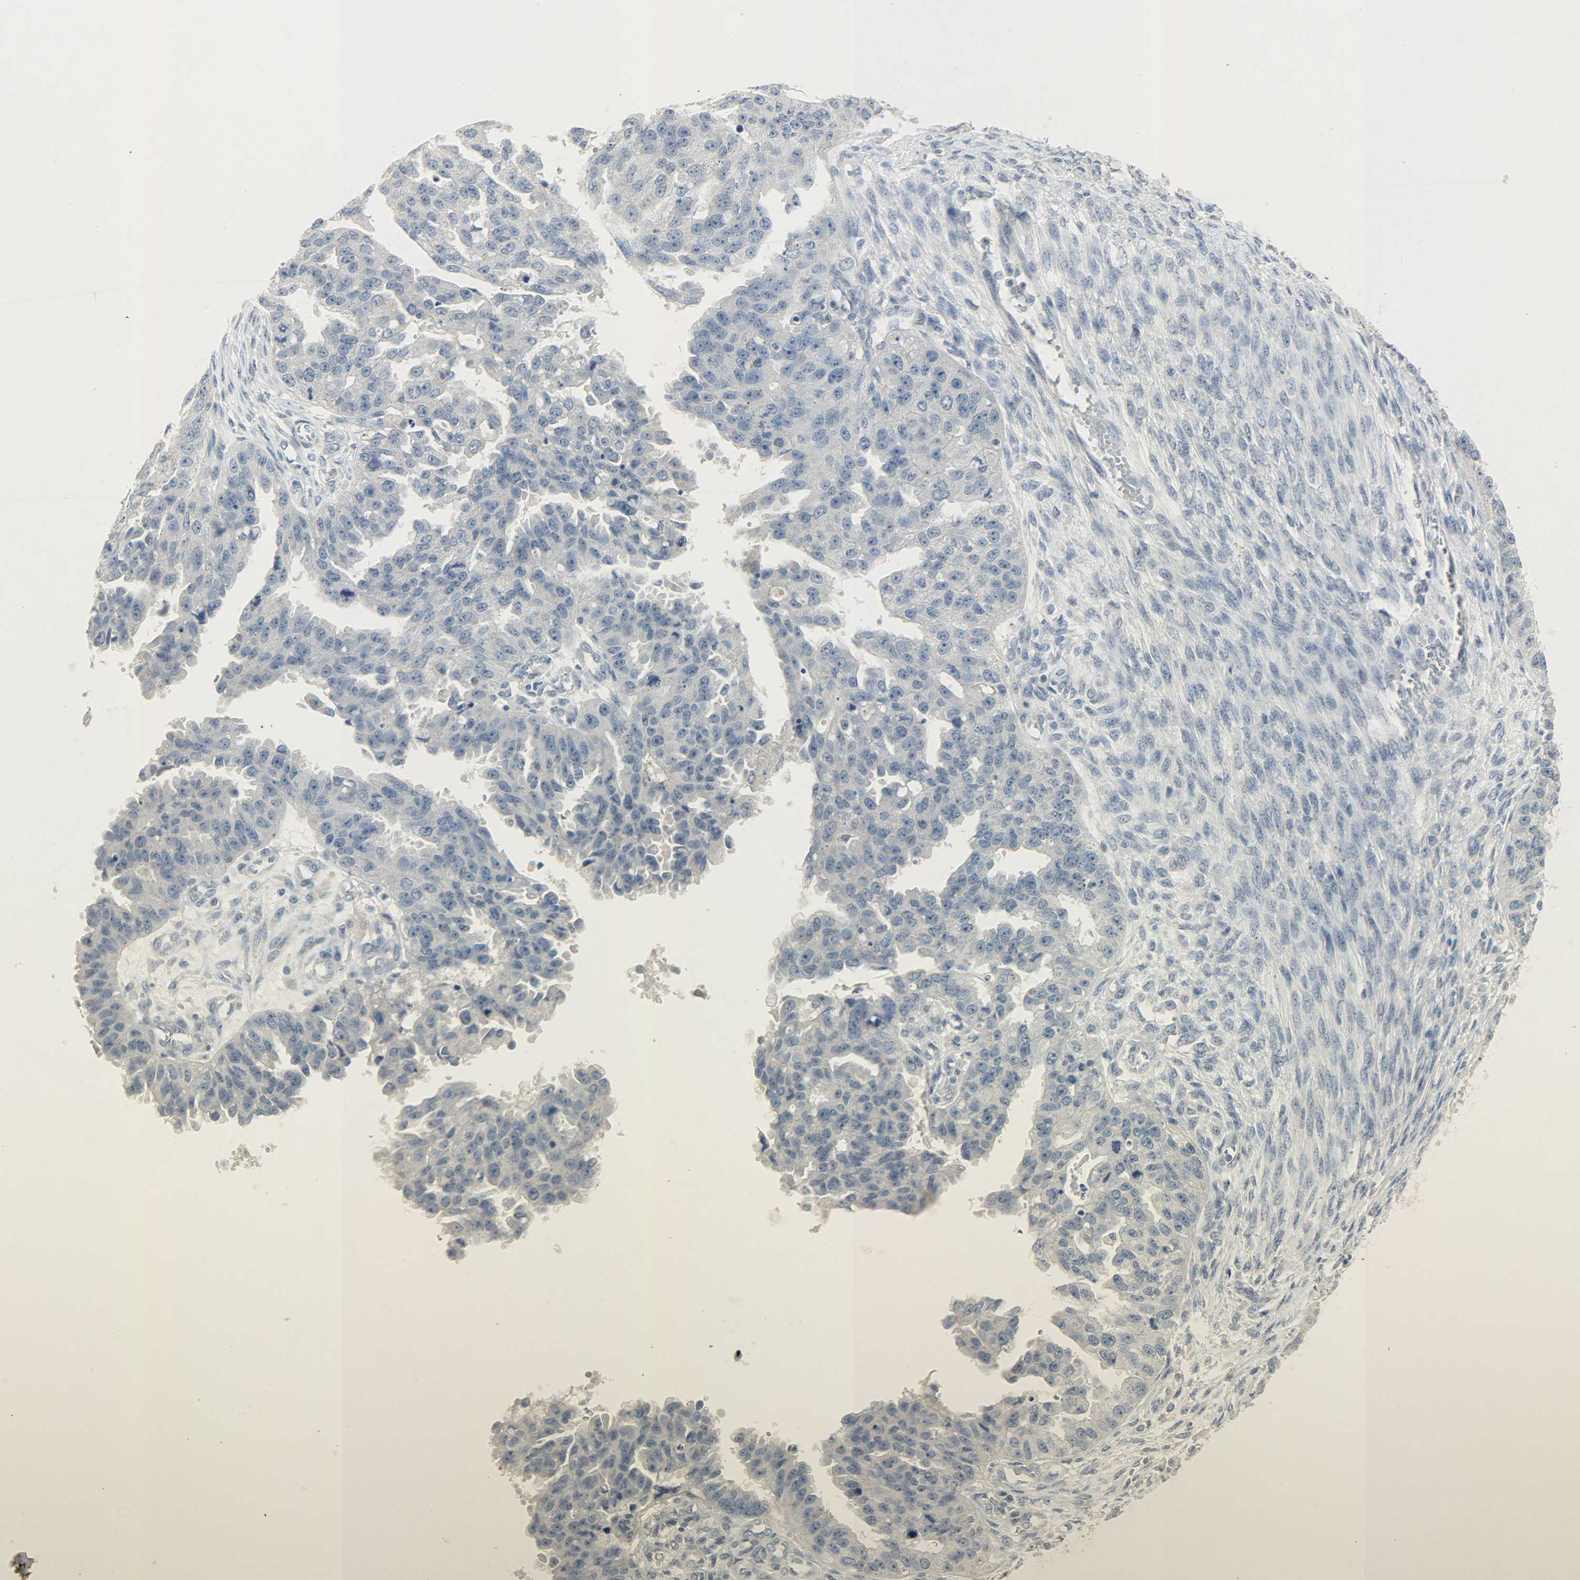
{"staining": {"intensity": "negative", "quantity": "none", "location": "none"}, "tissue": "ovarian cancer", "cell_type": "Tumor cells", "image_type": "cancer", "snomed": [{"axis": "morphology", "description": "Cystadenocarcinoma, serous, NOS"}, {"axis": "topography", "description": "Ovary"}], "caption": "High magnification brightfield microscopy of serous cystadenocarcinoma (ovarian) stained with DAB (3,3'-diaminobenzidine) (brown) and counterstained with hematoxylin (blue): tumor cells show no significant positivity.", "gene": "CAMK4", "patient": {"sex": "female", "age": 58}}